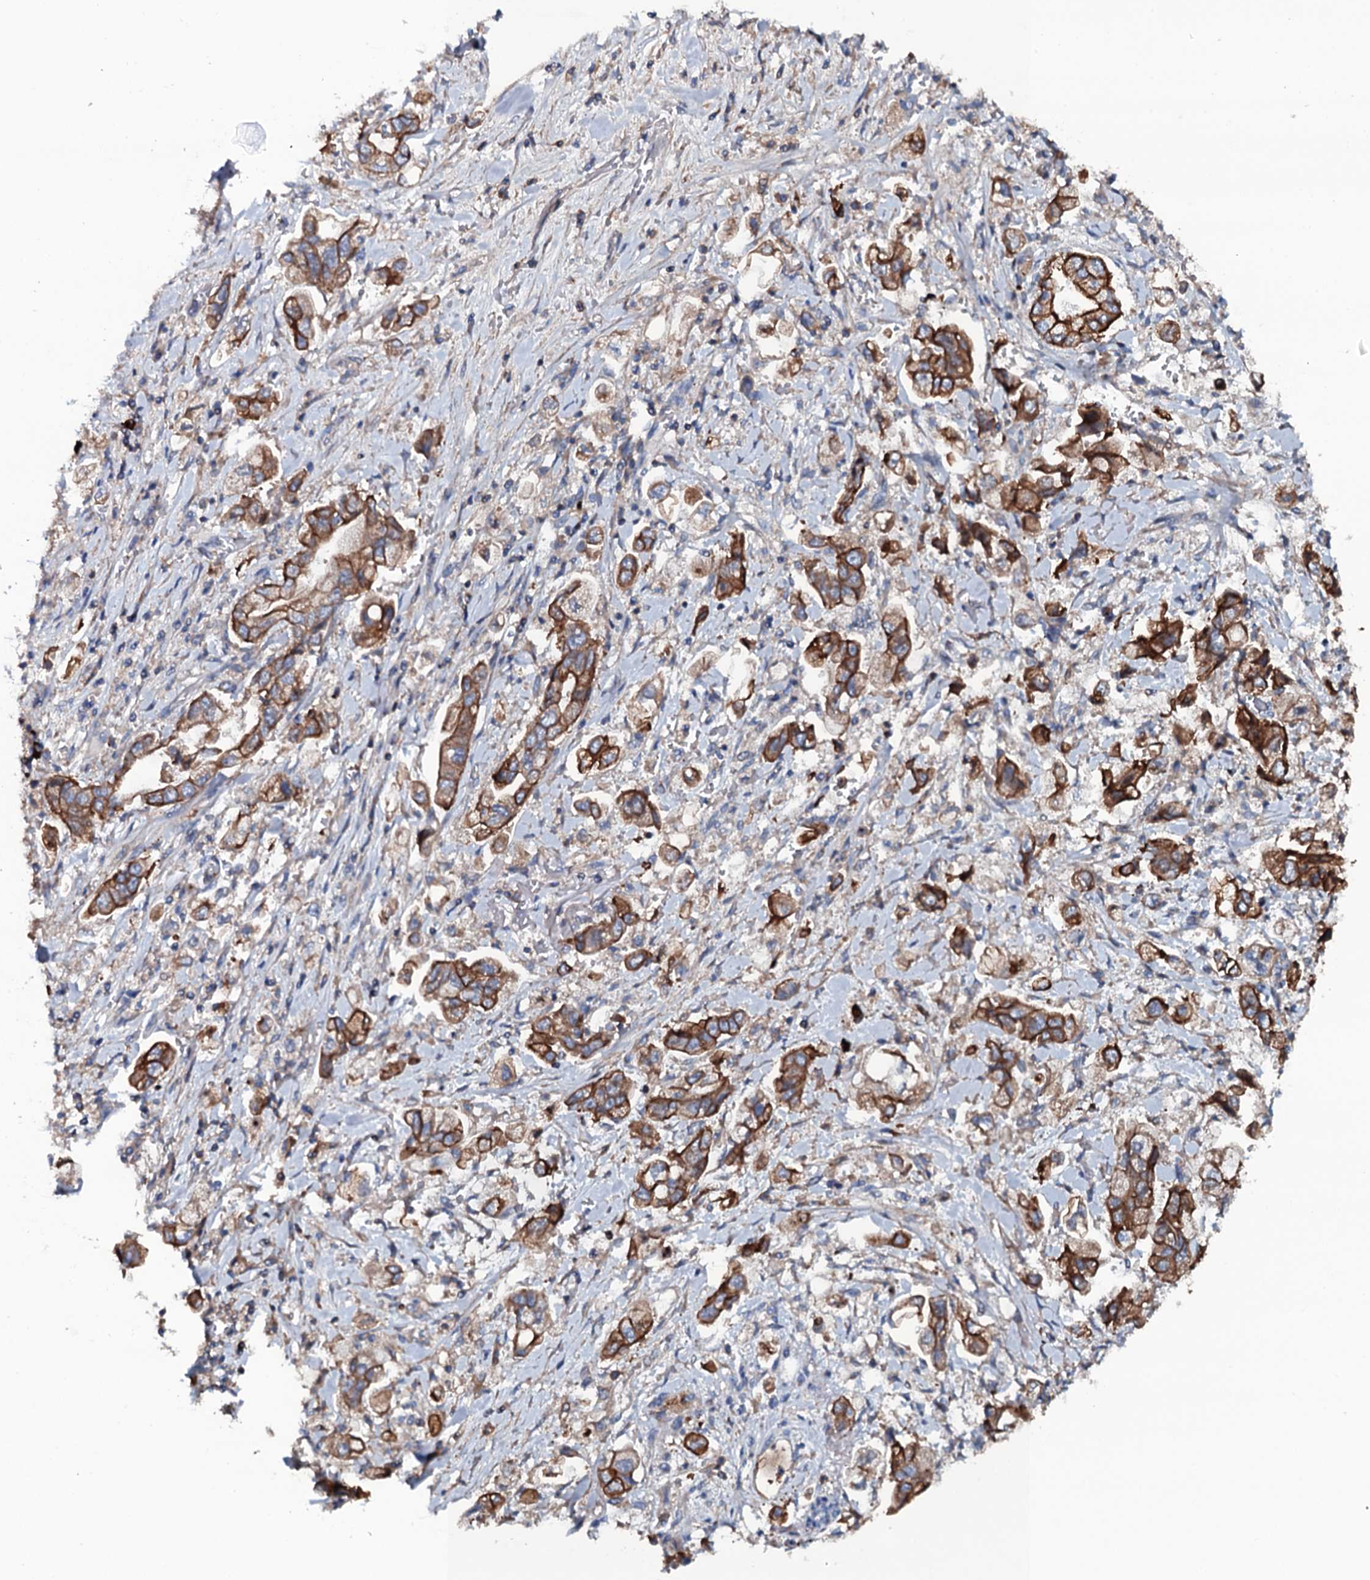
{"staining": {"intensity": "strong", "quantity": ">75%", "location": "cytoplasmic/membranous"}, "tissue": "stomach cancer", "cell_type": "Tumor cells", "image_type": "cancer", "snomed": [{"axis": "morphology", "description": "Adenocarcinoma, NOS"}, {"axis": "topography", "description": "Stomach"}], "caption": "Stomach cancer (adenocarcinoma) was stained to show a protein in brown. There is high levels of strong cytoplasmic/membranous expression in about >75% of tumor cells.", "gene": "NEK1", "patient": {"sex": "male", "age": 62}}